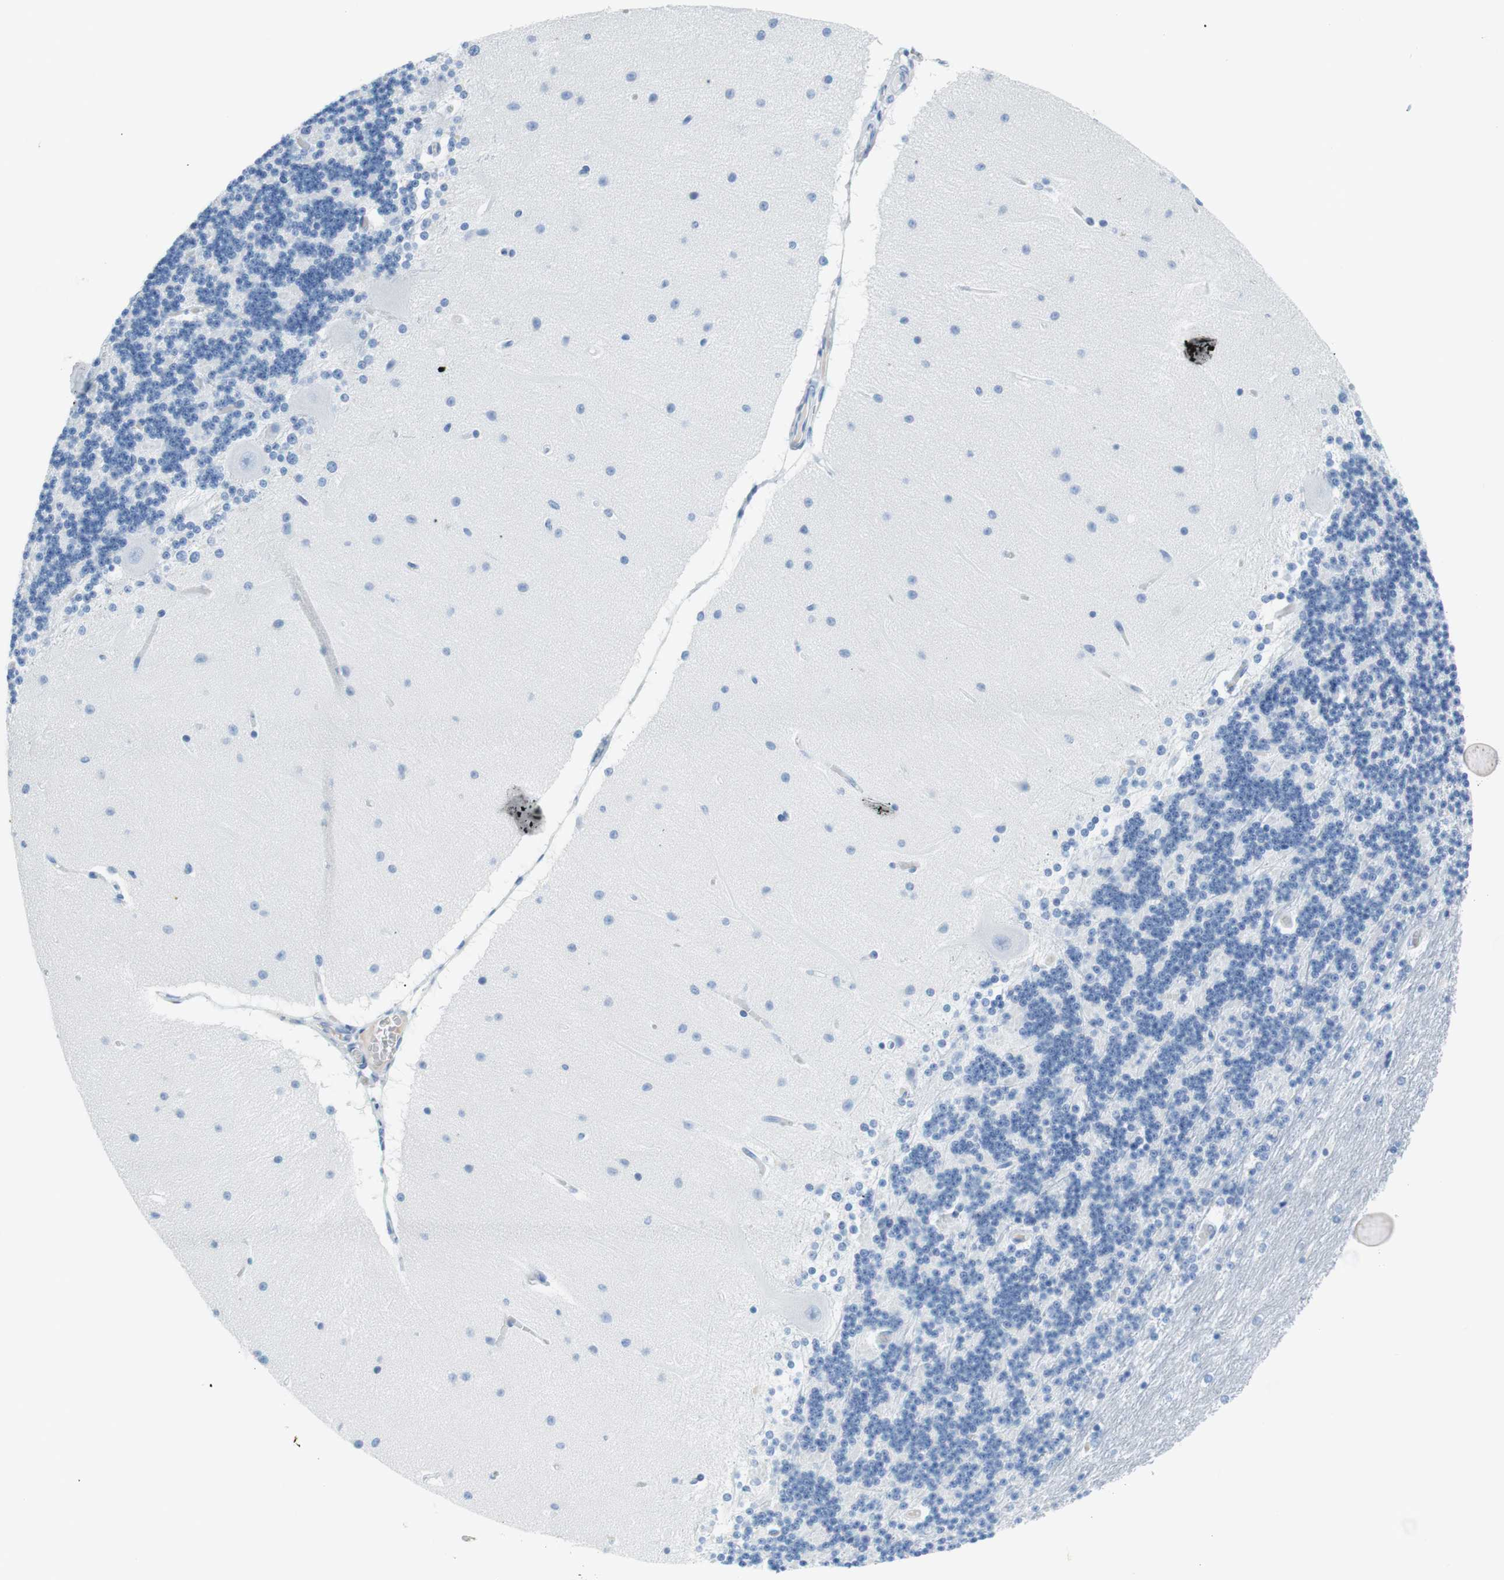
{"staining": {"intensity": "negative", "quantity": "none", "location": "none"}, "tissue": "cerebellum", "cell_type": "Cells in granular layer", "image_type": "normal", "snomed": [{"axis": "morphology", "description": "Normal tissue, NOS"}, {"axis": "topography", "description": "Cerebellum"}], "caption": "Immunohistochemical staining of normal cerebellum exhibits no significant staining in cells in granular layer.", "gene": "MYH1", "patient": {"sex": "female", "age": 54}}